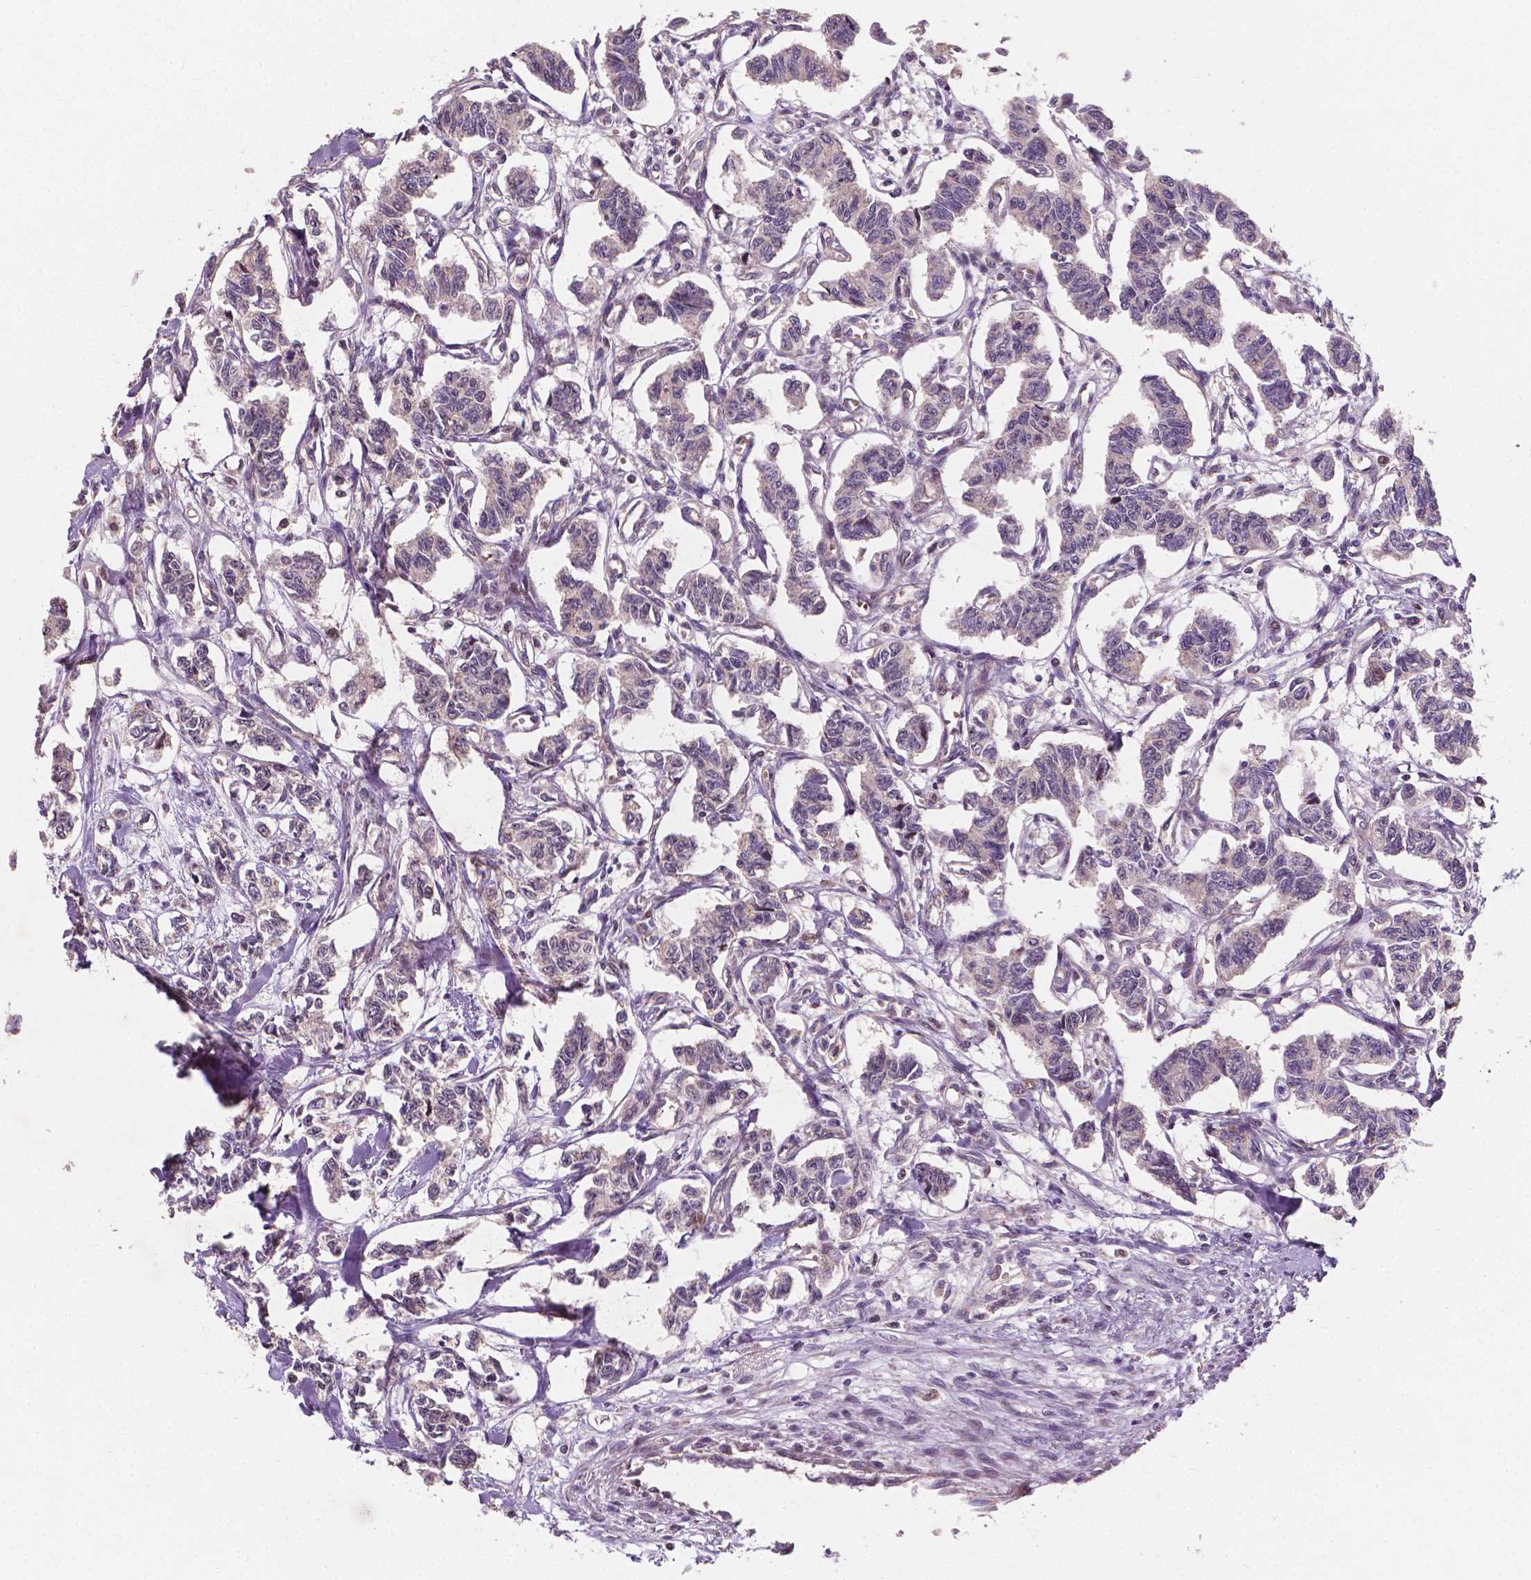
{"staining": {"intensity": "negative", "quantity": "none", "location": "none"}, "tissue": "carcinoid", "cell_type": "Tumor cells", "image_type": "cancer", "snomed": [{"axis": "morphology", "description": "Carcinoid, malignant, NOS"}, {"axis": "topography", "description": "Kidney"}], "caption": "An IHC histopathology image of carcinoid is shown. There is no staining in tumor cells of carcinoid. (Brightfield microscopy of DAB (3,3'-diaminobenzidine) IHC at high magnification).", "gene": "DUSP16", "patient": {"sex": "female", "age": 41}}